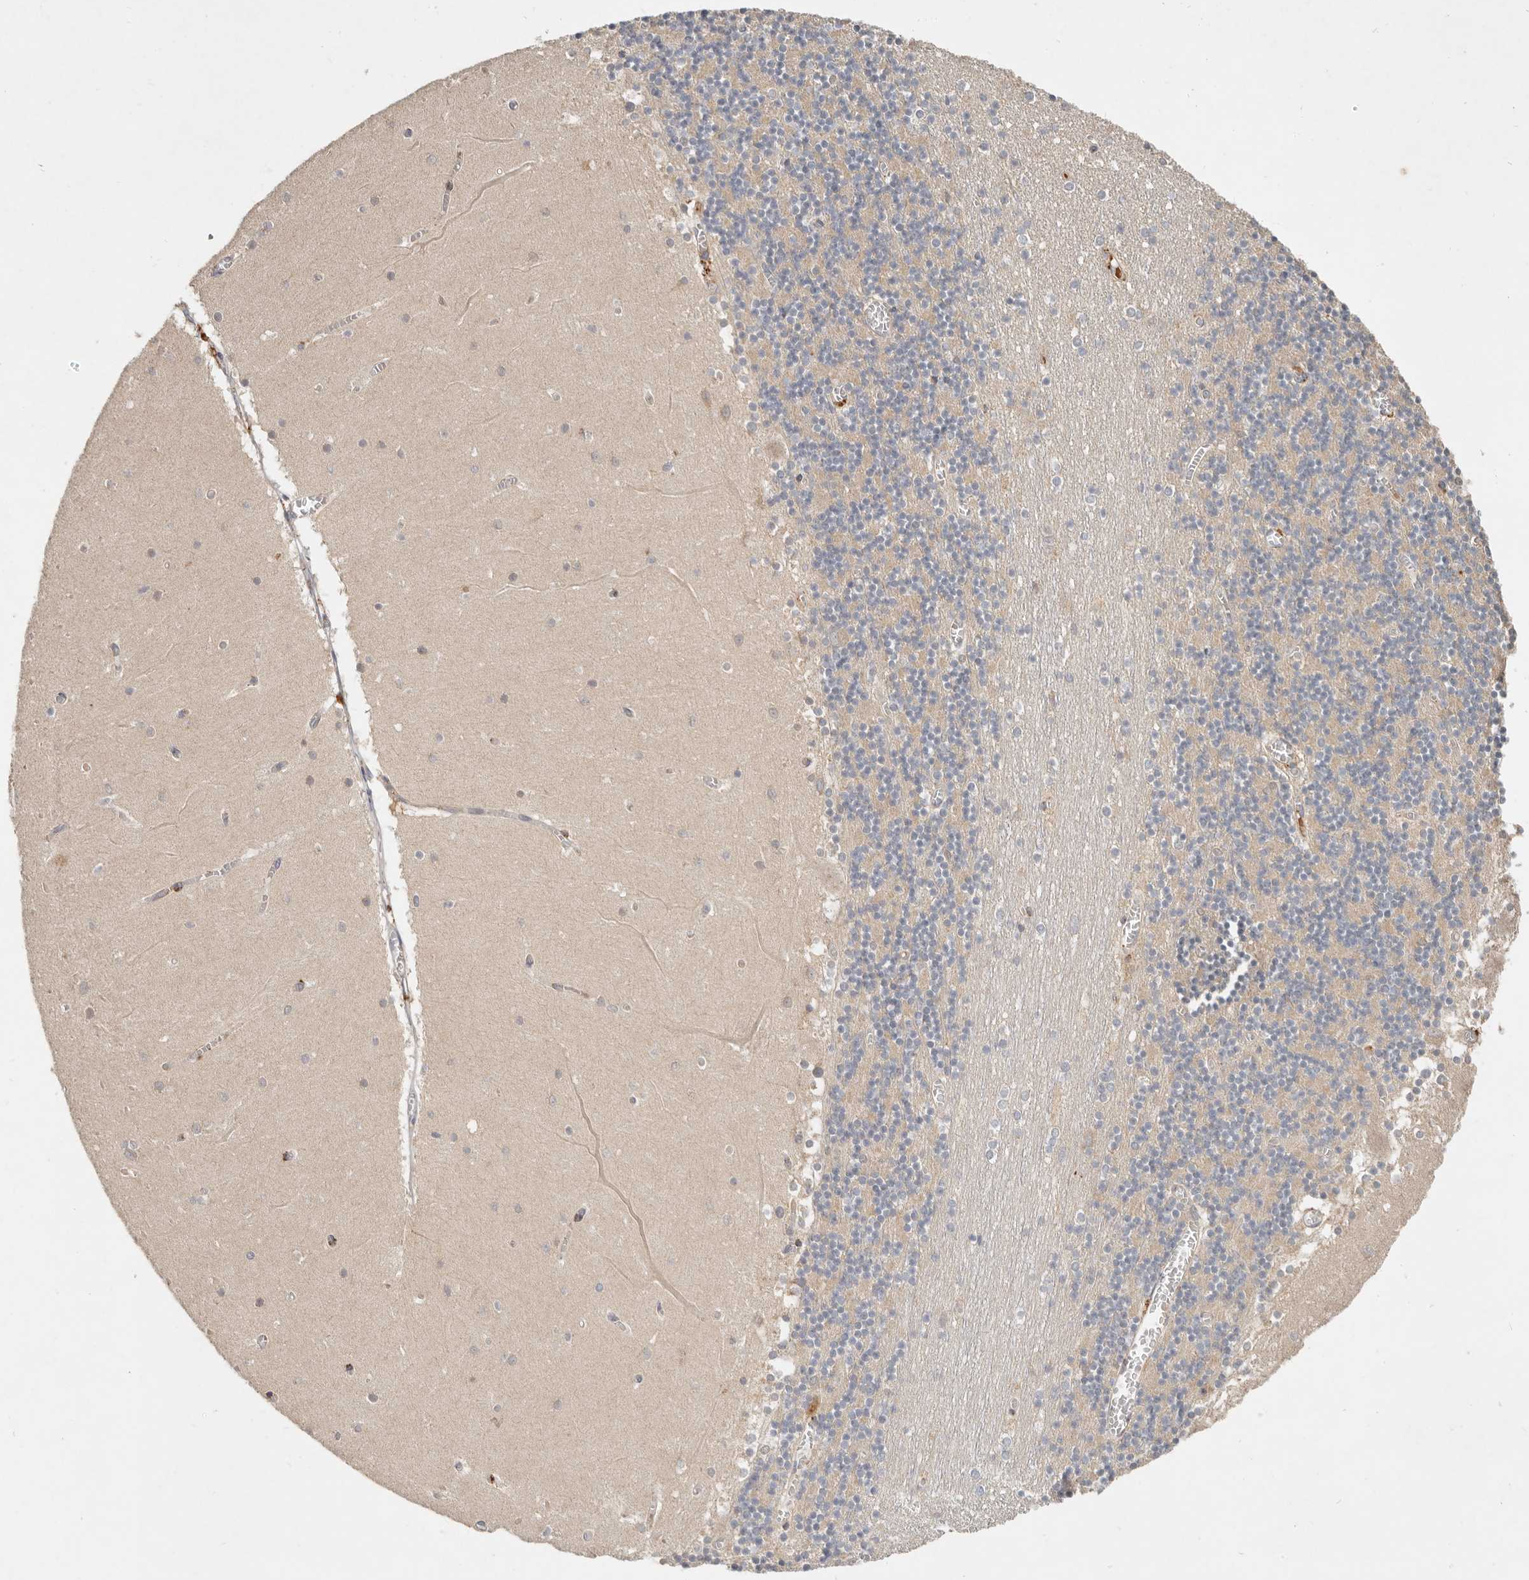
{"staining": {"intensity": "negative", "quantity": "none", "location": "none"}, "tissue": "cerebellum", "cell_type": "Cells in granular layer", "image_type": "normal", "snomed": [{"axis": "morphology", "description": "Normal tissue, NOS"}, {"axis": "topography", "description": "Cerebellum"}], "caption": "A histopathology image of cerebellum stained for a protein exhibits no brown staining in cells in granular layer. The staining was performed using DAB (3,3'-diaminobenzidine) to visualize the protein expression in brown, while the nuclei were stained in blue with hematoxylin (Magnification: 20x).", "gene": "ARHGEF10L", "patient": {"sex": "female", "age": 28}}